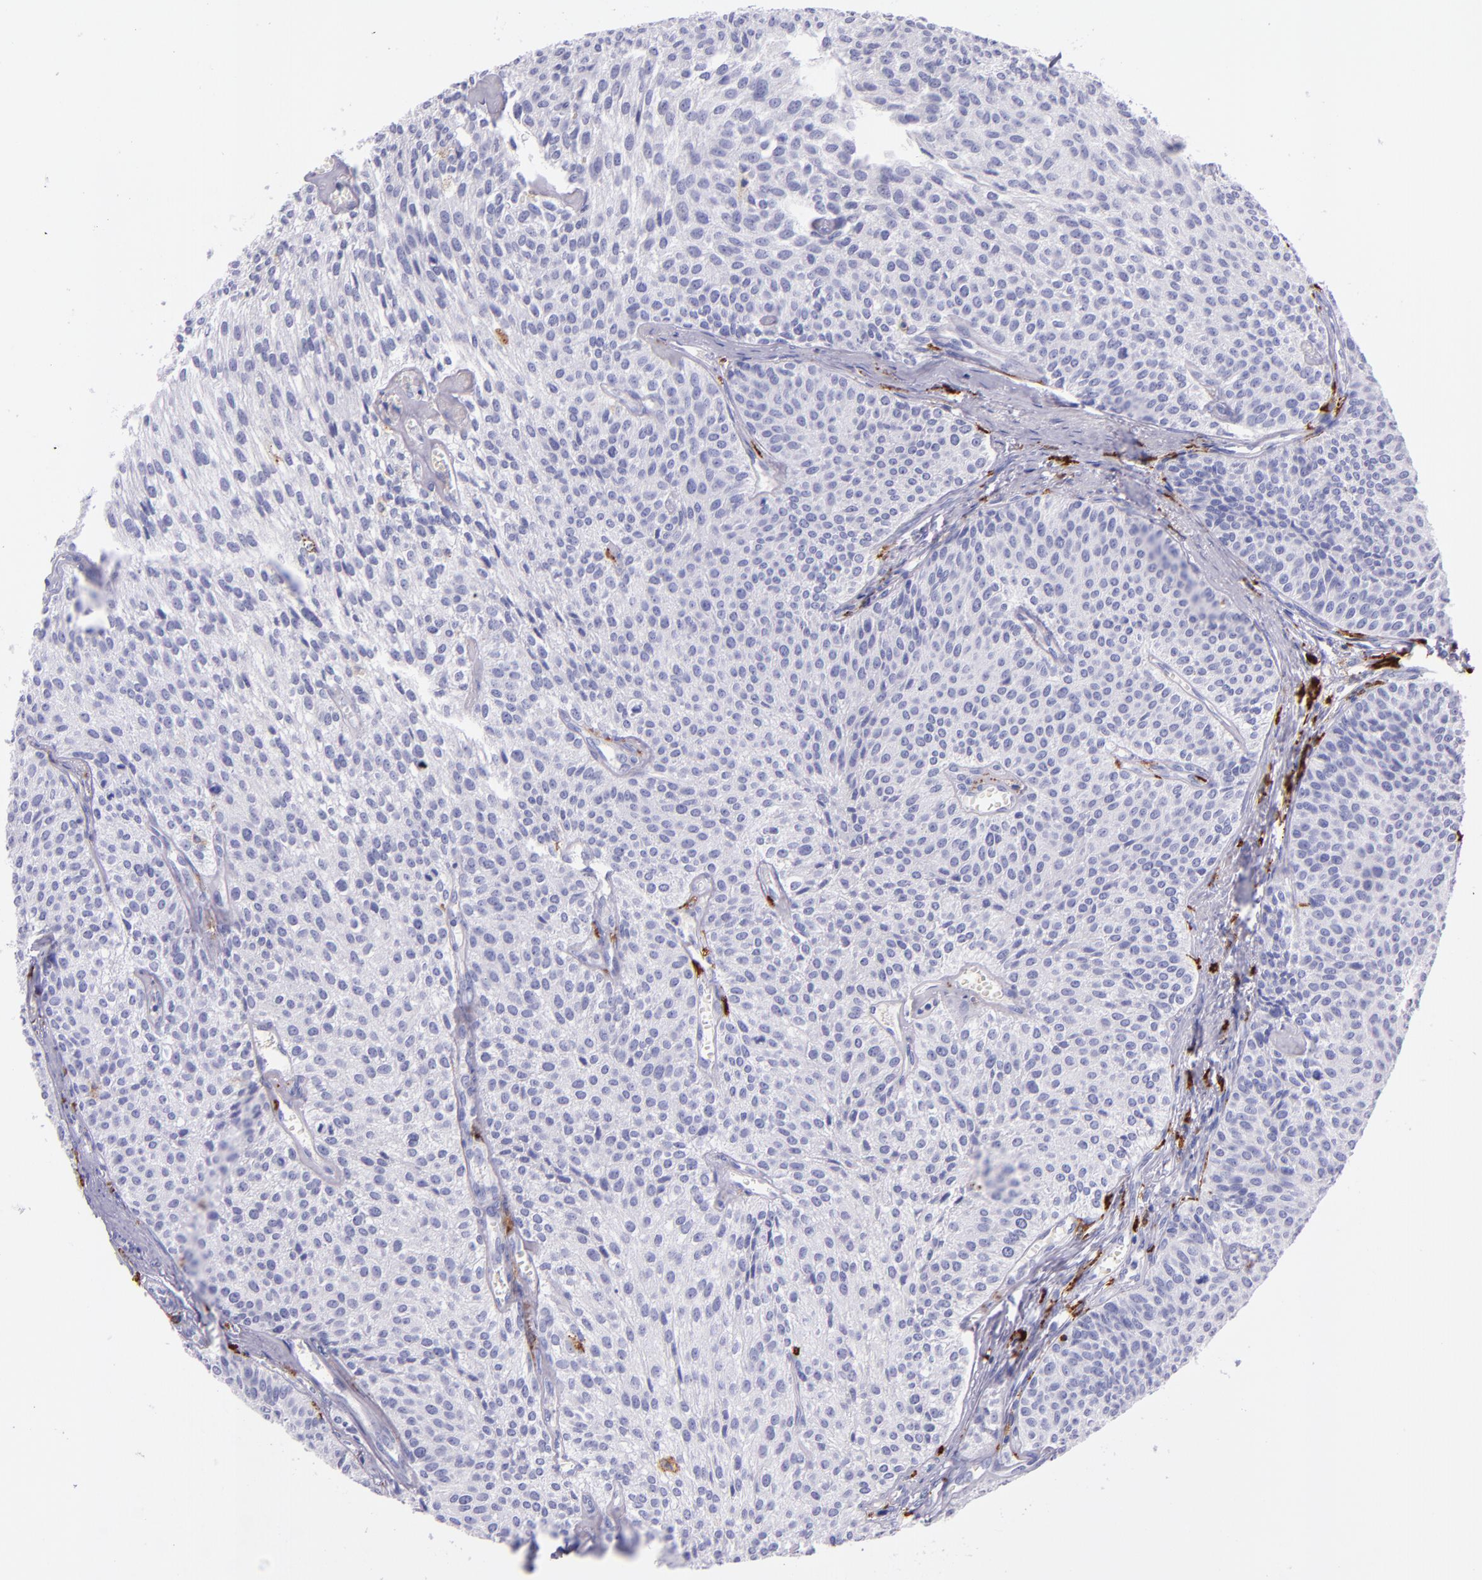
{"staining": {"intensity": "negative", "quantity": "none", "location": "none"}, "tissue": "urothelial cancer", "cell_type": "Tumor cells", "image_type": "cancer", "snomed": [{"axis": "morphology", "description": "Urothelial carcinoma, Low grade"}, {"axis": "topography", "description": "Urinary bladder"}], "caption": "Immunohistochemical staining of human low-grade urothelial carcinoma demonstrates no significant expression in tumor cells.", "gene": "CD163", "patient": {"sex": "female", "age": 73}}